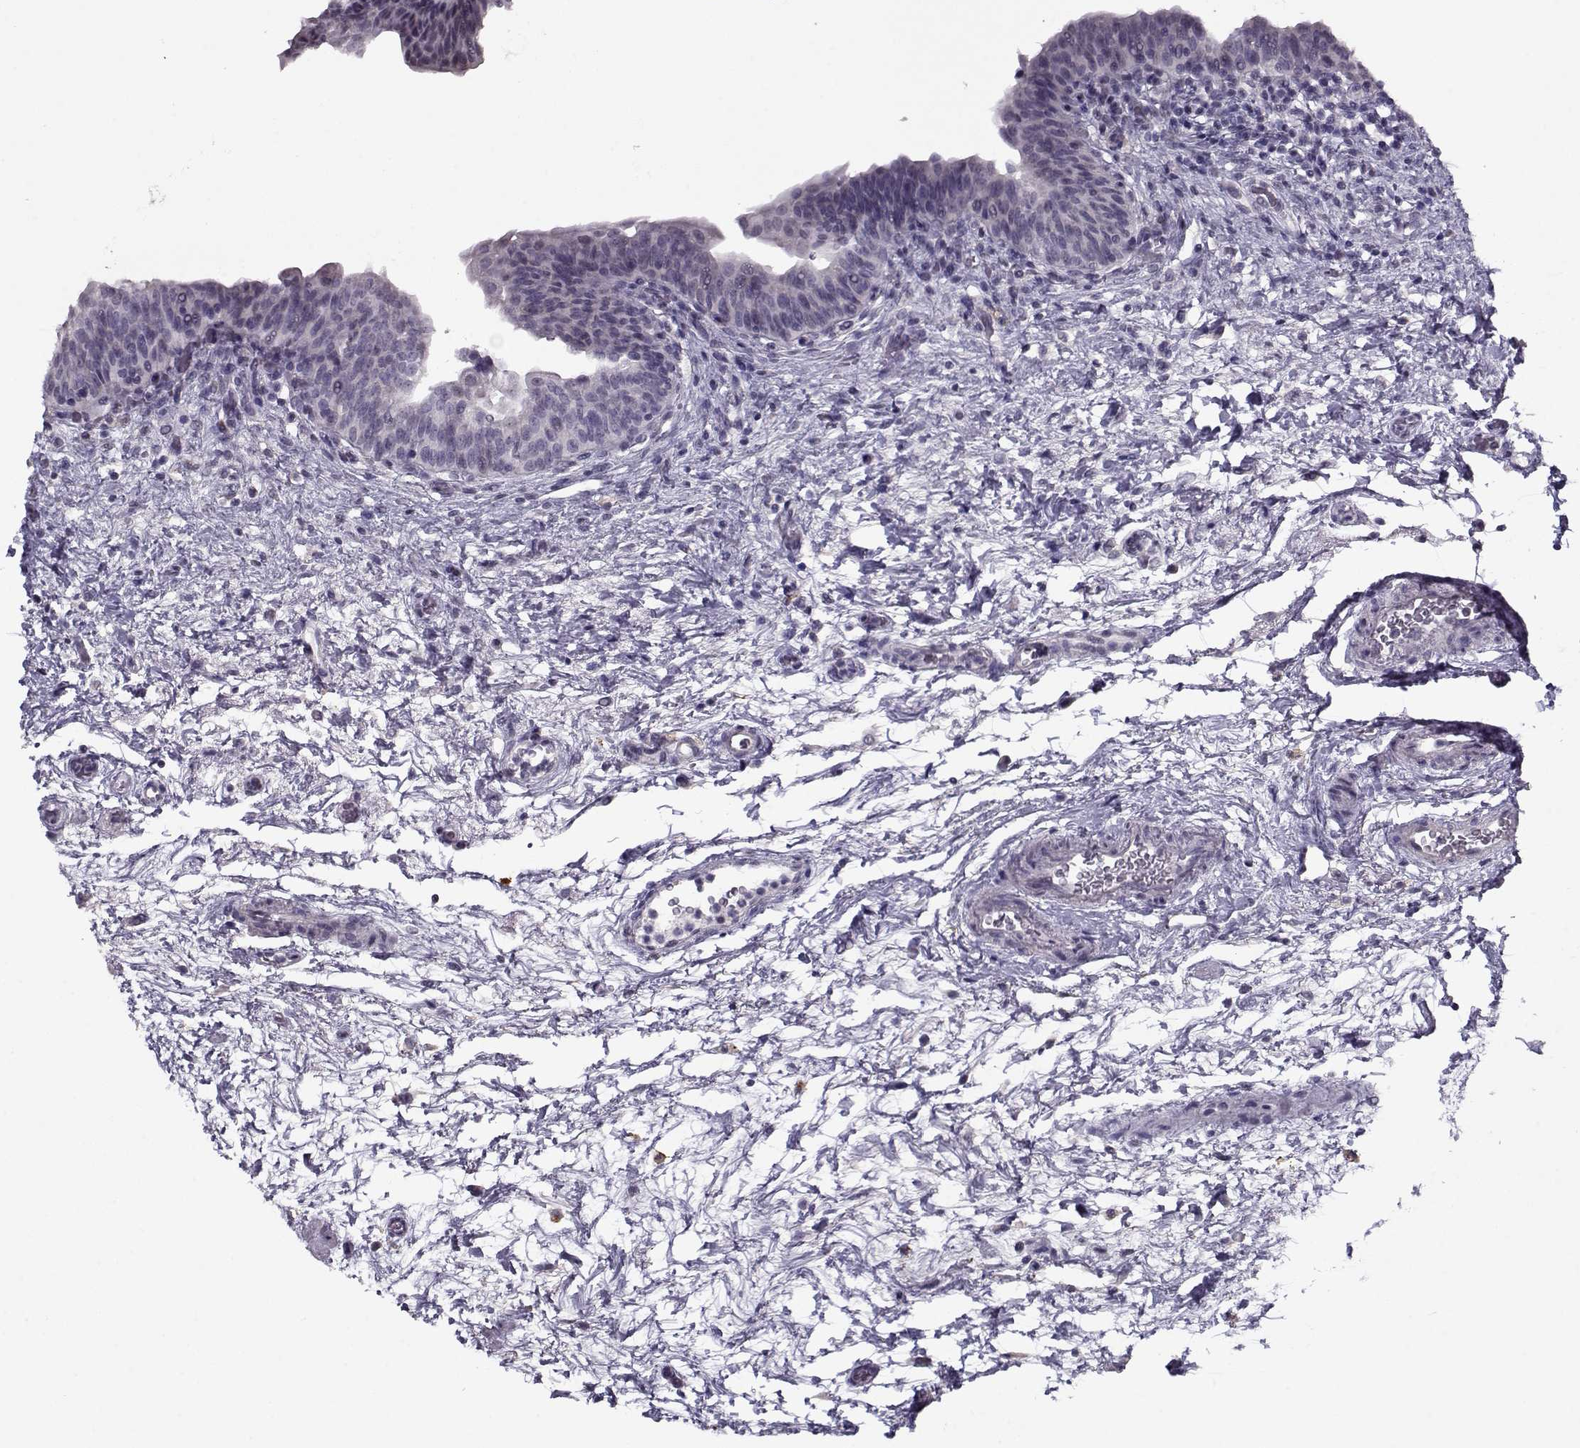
{"staining": {"intensity": "negative", "quantity": "none", "location": "none"}, "tissue": "urinary bladder", "cell_type": "Urothelial cells", "image_type": "normal", "snomed": [{"axis": "morphology", "description": "Normal tissue, NOS"}, {"axis": "topography", "description": "Urinary bladder"}], "caption": "Urinary bladder was stained to show a protein in brown. There is no significant positivity in urothelial cells. (DAB (3,3'-diaminobenzidine) immunohistochemistry (IHC) visualized using brightfield microscopy, high magnification).", "gene": "SEC16B", "patient": {"sex": "male", "age": 69}}